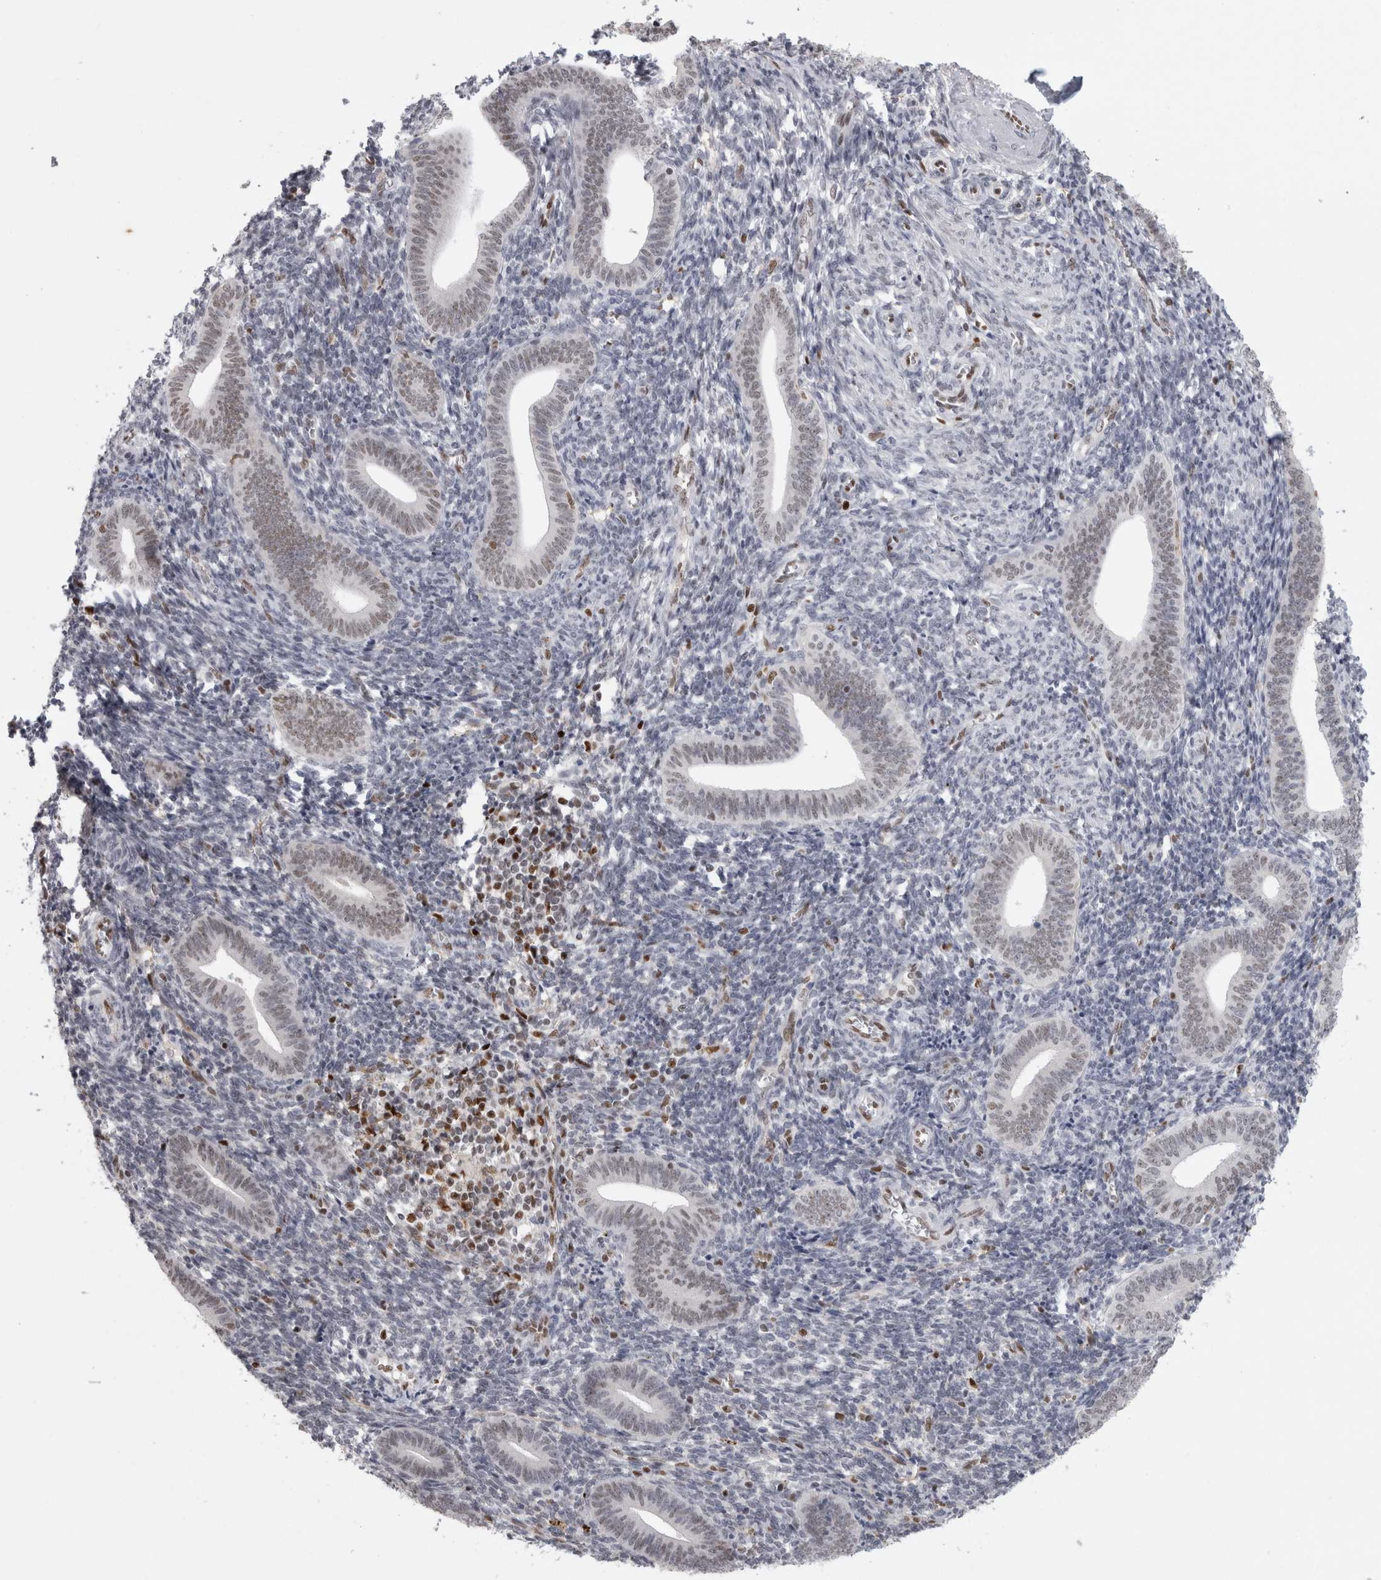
{"staining": {"intensity": "moderate", "quantity": "<25%", "location": "nuclear"}, "tissue": "endometrium", "cell_type": "Cells in endometrial stroma", "image_type": "normal", "snomed": [{"axis": "morphology", "description": "Normal tissue, NOS"}, {"axis": "topography", "description": "Uterus"}, {"axis": "topography", "description": "Endometrium"}], "caption": "Endometrium stained with DAB IHC reveals low levels of moderate nuclear expression in approximately <25% of cells in endometrial stroma. The staining was performed using DAB, with brown indicating positive protein expression. Nuclei are stained blue with hematoxylin.", "gene": "SRARP", "patient": {"sex": "female", "age": 33}}